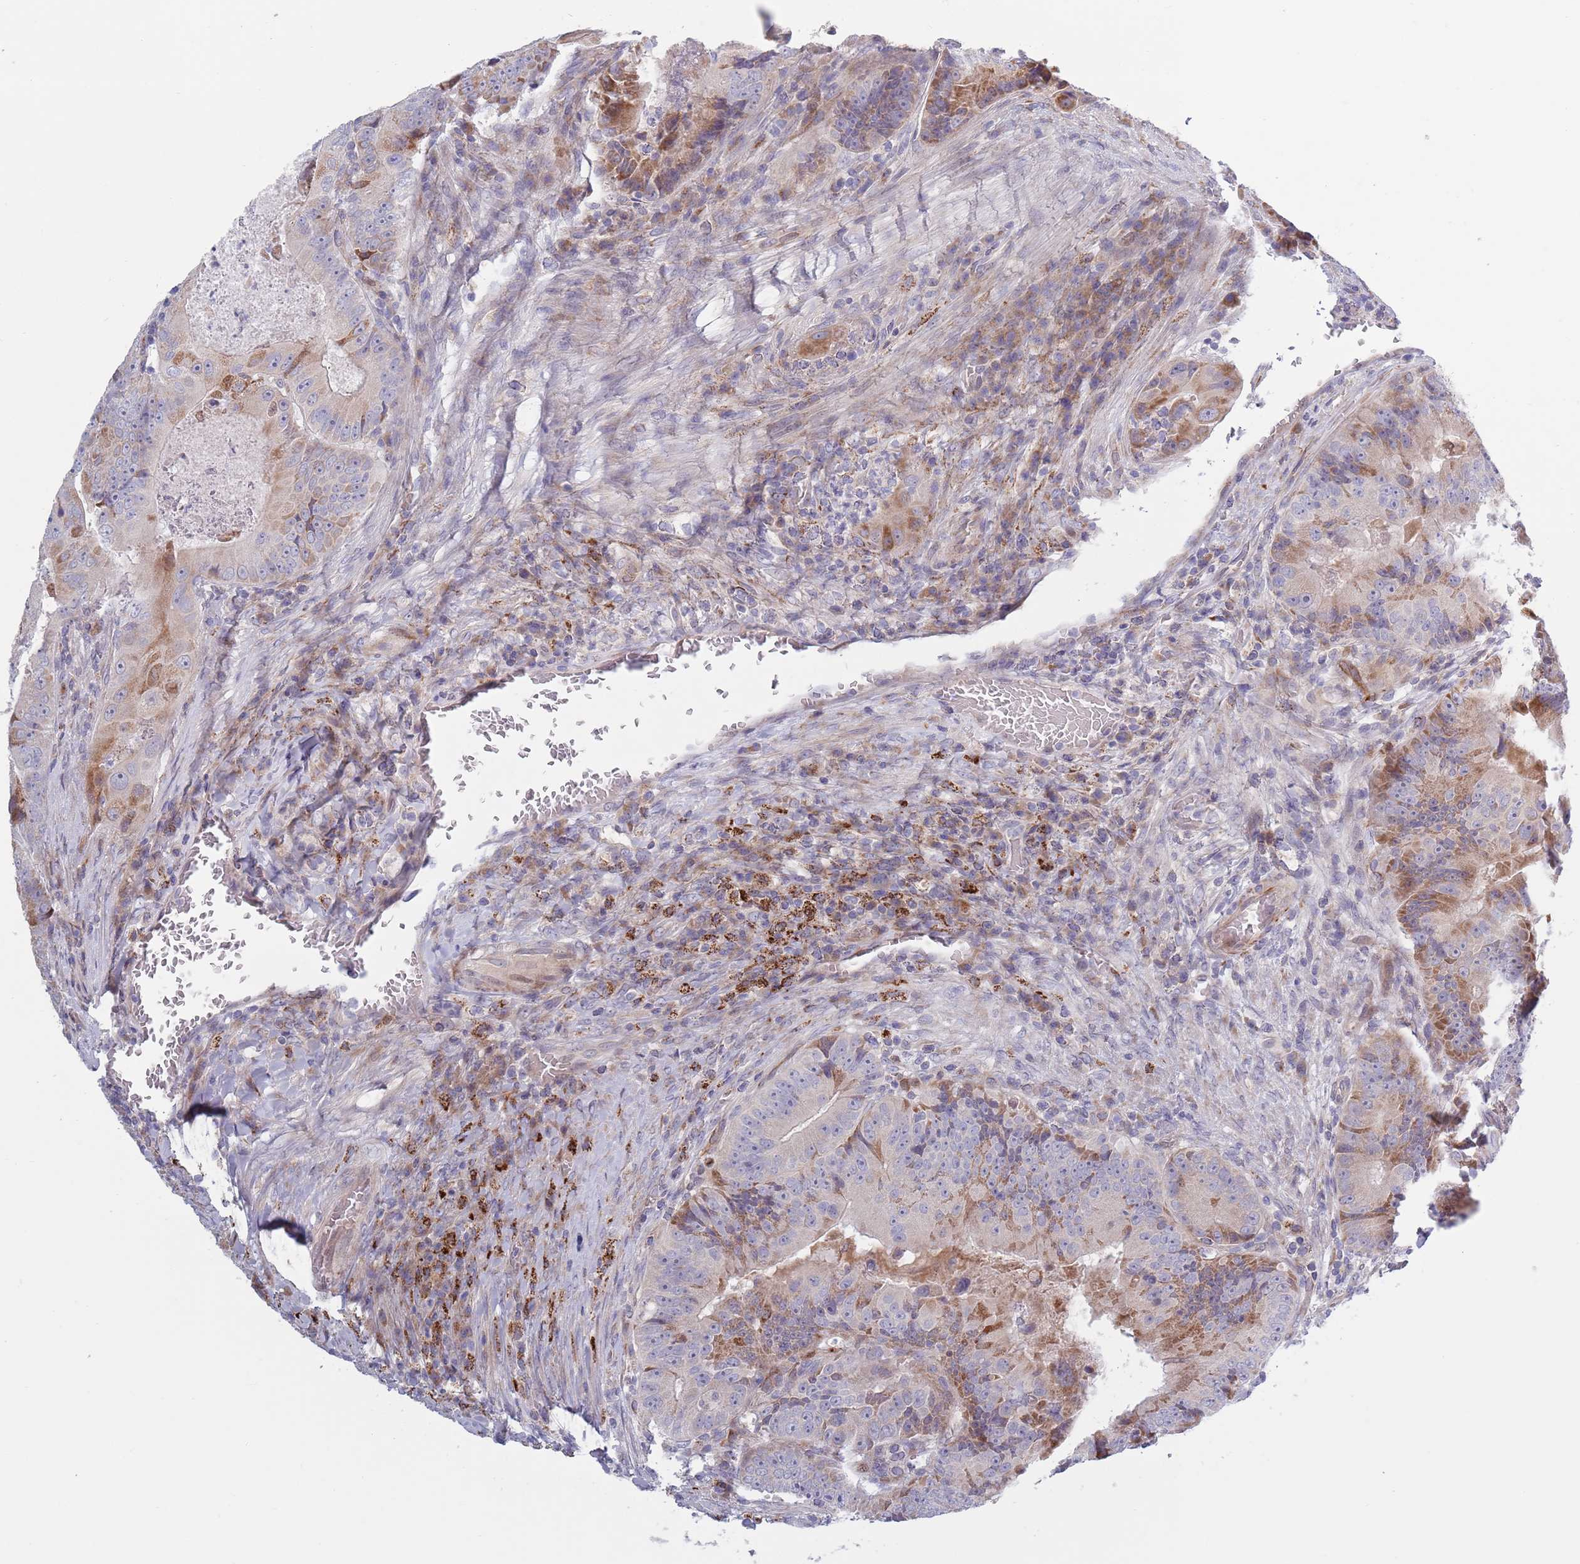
{"staining": {"intensity": "moderate", "quantity": "25%-75%", "location": "cytoplasmic/membranous"}, "tissue": "colorectal cancer", "cell_type": "Tumor cells", "image_type": "cancer", "snomed": [{"axis": "morphology", "description": "Adenocarcinoma, NOS"}, {"axis": "topography", "description": "Colon"}], "caption": "This micrograph displays IHC staining of human adenocarcinoma (colorectal), with medium moderate cytoplasmic/membranous expression in about 25%-75% of tumor cells.", "gene": "TYW1", "patient": {"sex": "female", "age": 86}}